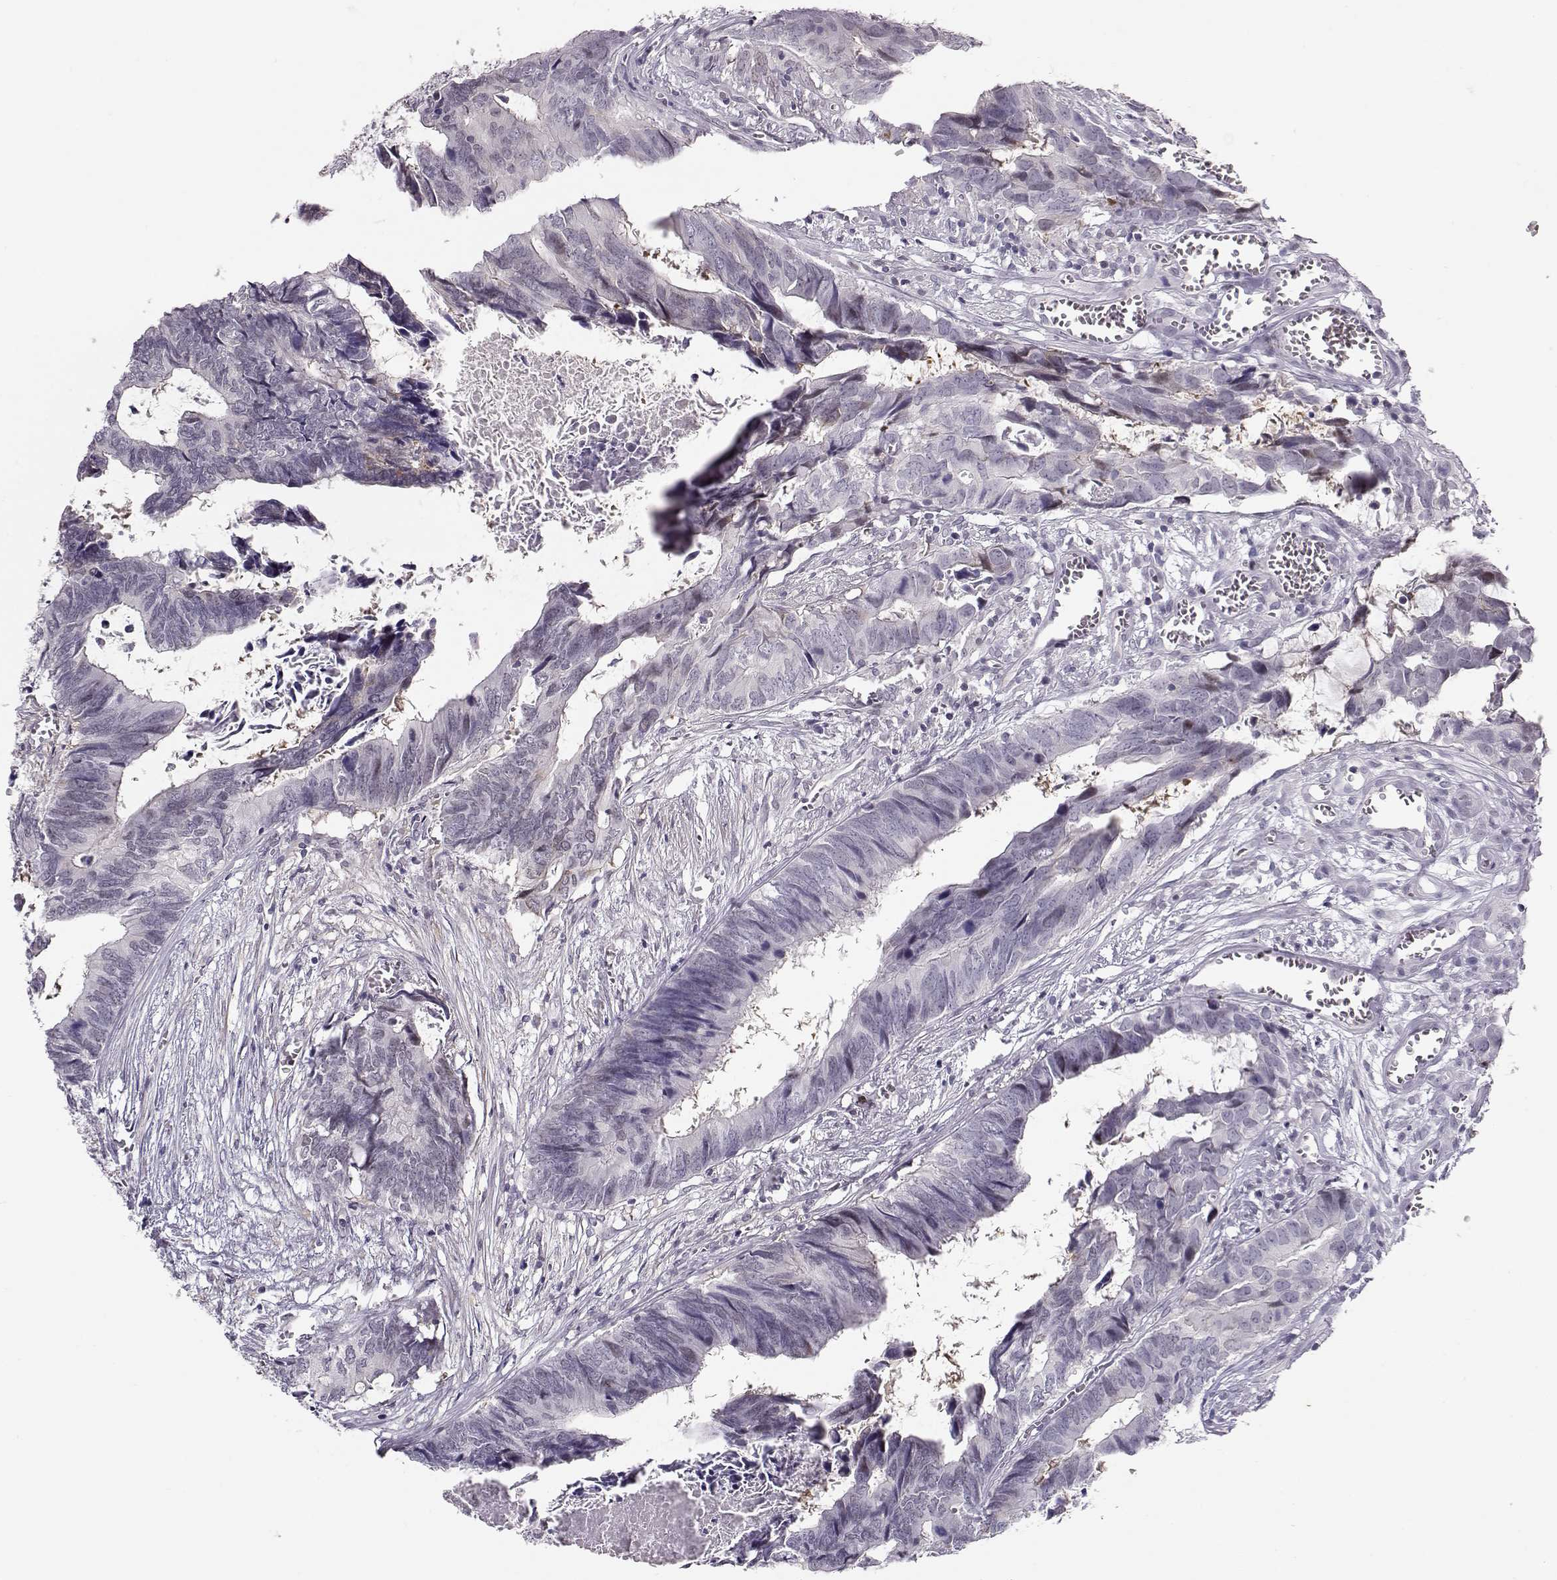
{"staining": {"intensity": "negative", "quantity": "none", "location": "none"}, "tissue": "colorectal cancer", "cell_type": "Tumor cells", "image_type": "cancer", "snomed": [{"axis": "morphology", "description": "Adenocarcinoma, NOS"}, {"axis": "topography", "description": "Colon"}], "caption": "Human colorectal cancer (adenocarcinoma) stained for a protein using IHC exhibits no staining in tumor cells.", "gene": "TEPP", "patient": {"sex": "female", "age": 82}}